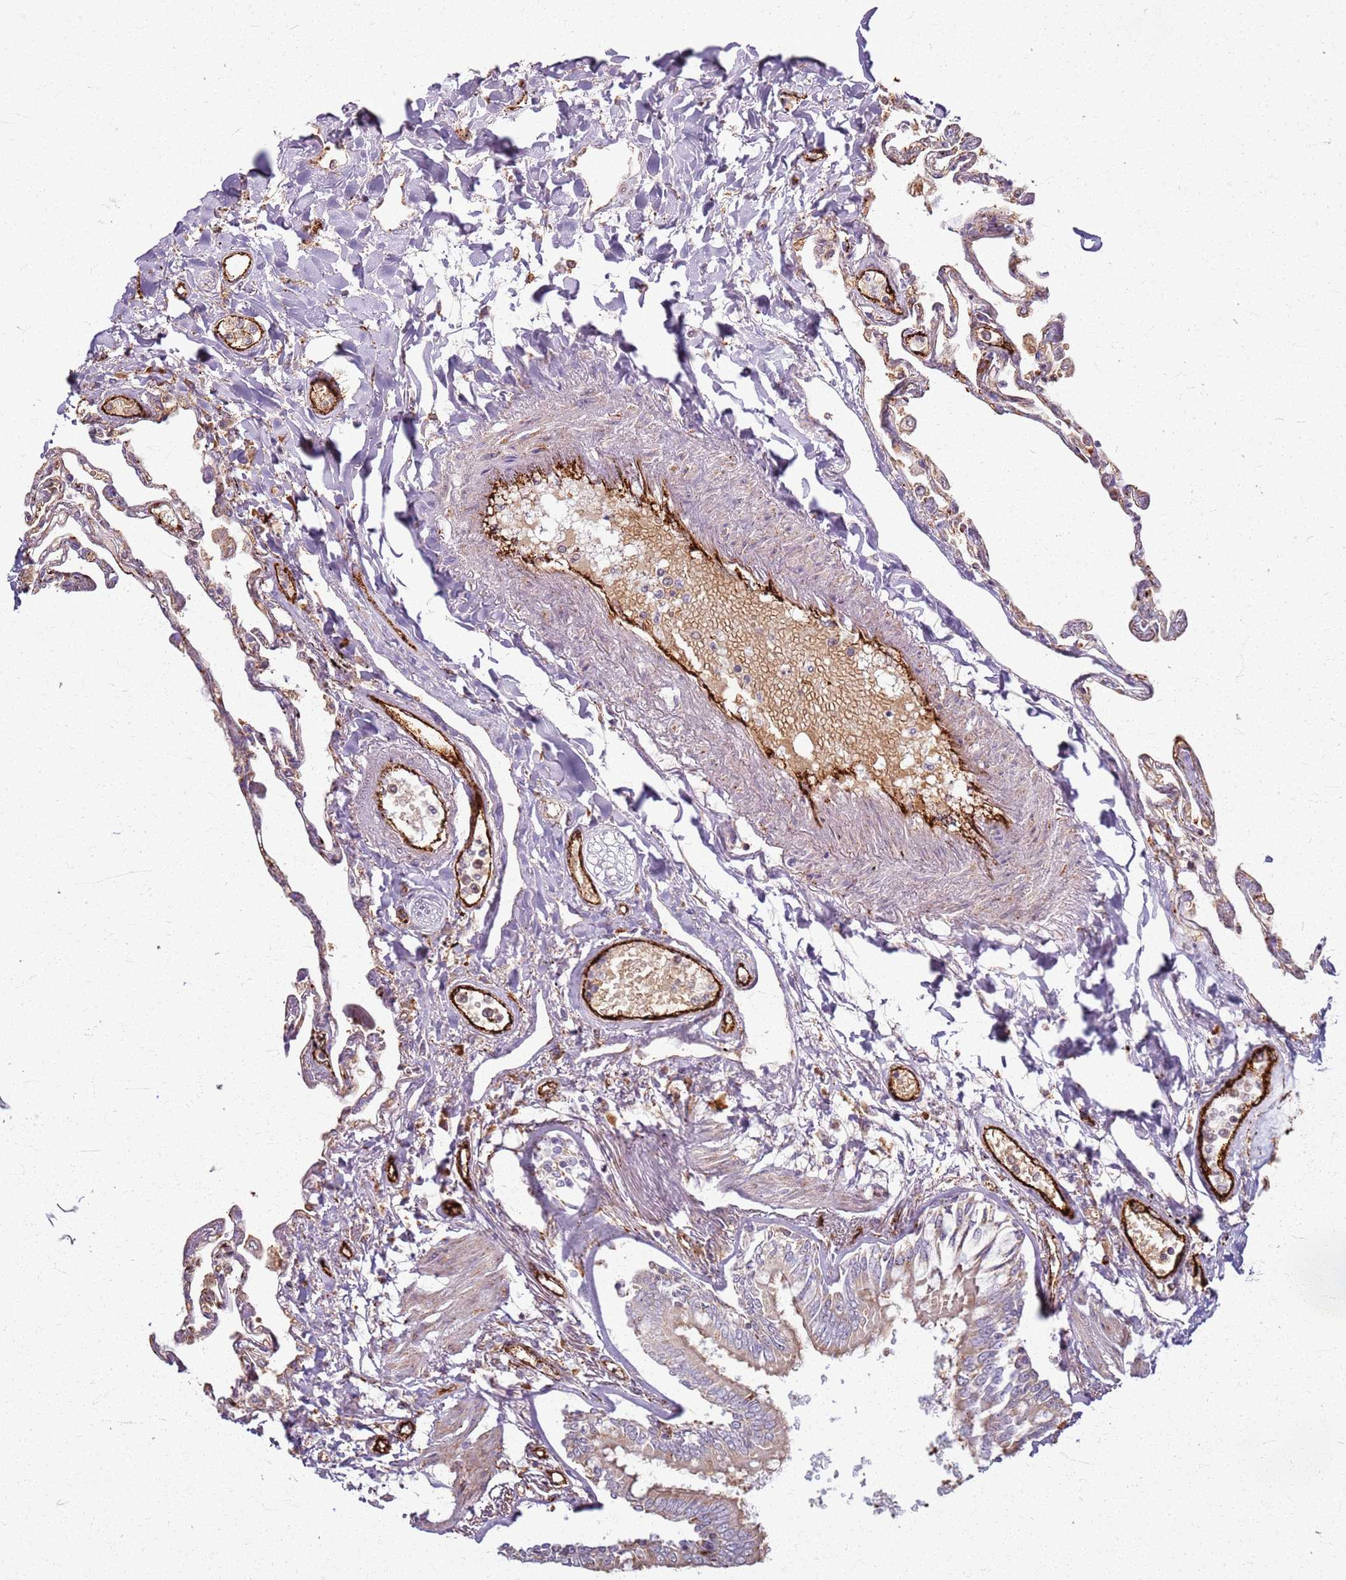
{"staining": {"intensity": "moderate", "quantity": "25%-75%", "location": "cytoplasmic/membranous"}, "tissue": "lung", "cell_type": "Alveolar cells", "image_type": "normal", "snomed": [{"axis": "morphology", "description": "Normal tissue, NOS"}, {"axis": "topography", "description": "Lung"}], "caption": "A high-resolution image shows immunohistochemistry (IHC) staining of unremarkable lung, which shows moderate cytoplasmic/membranous expression in approximately 25%-75% of alveolar cells. (IHC, brightfield microscopy, high magnification).", "gene": "KRI1", "patient": {"sex": "female", "age": 67}}